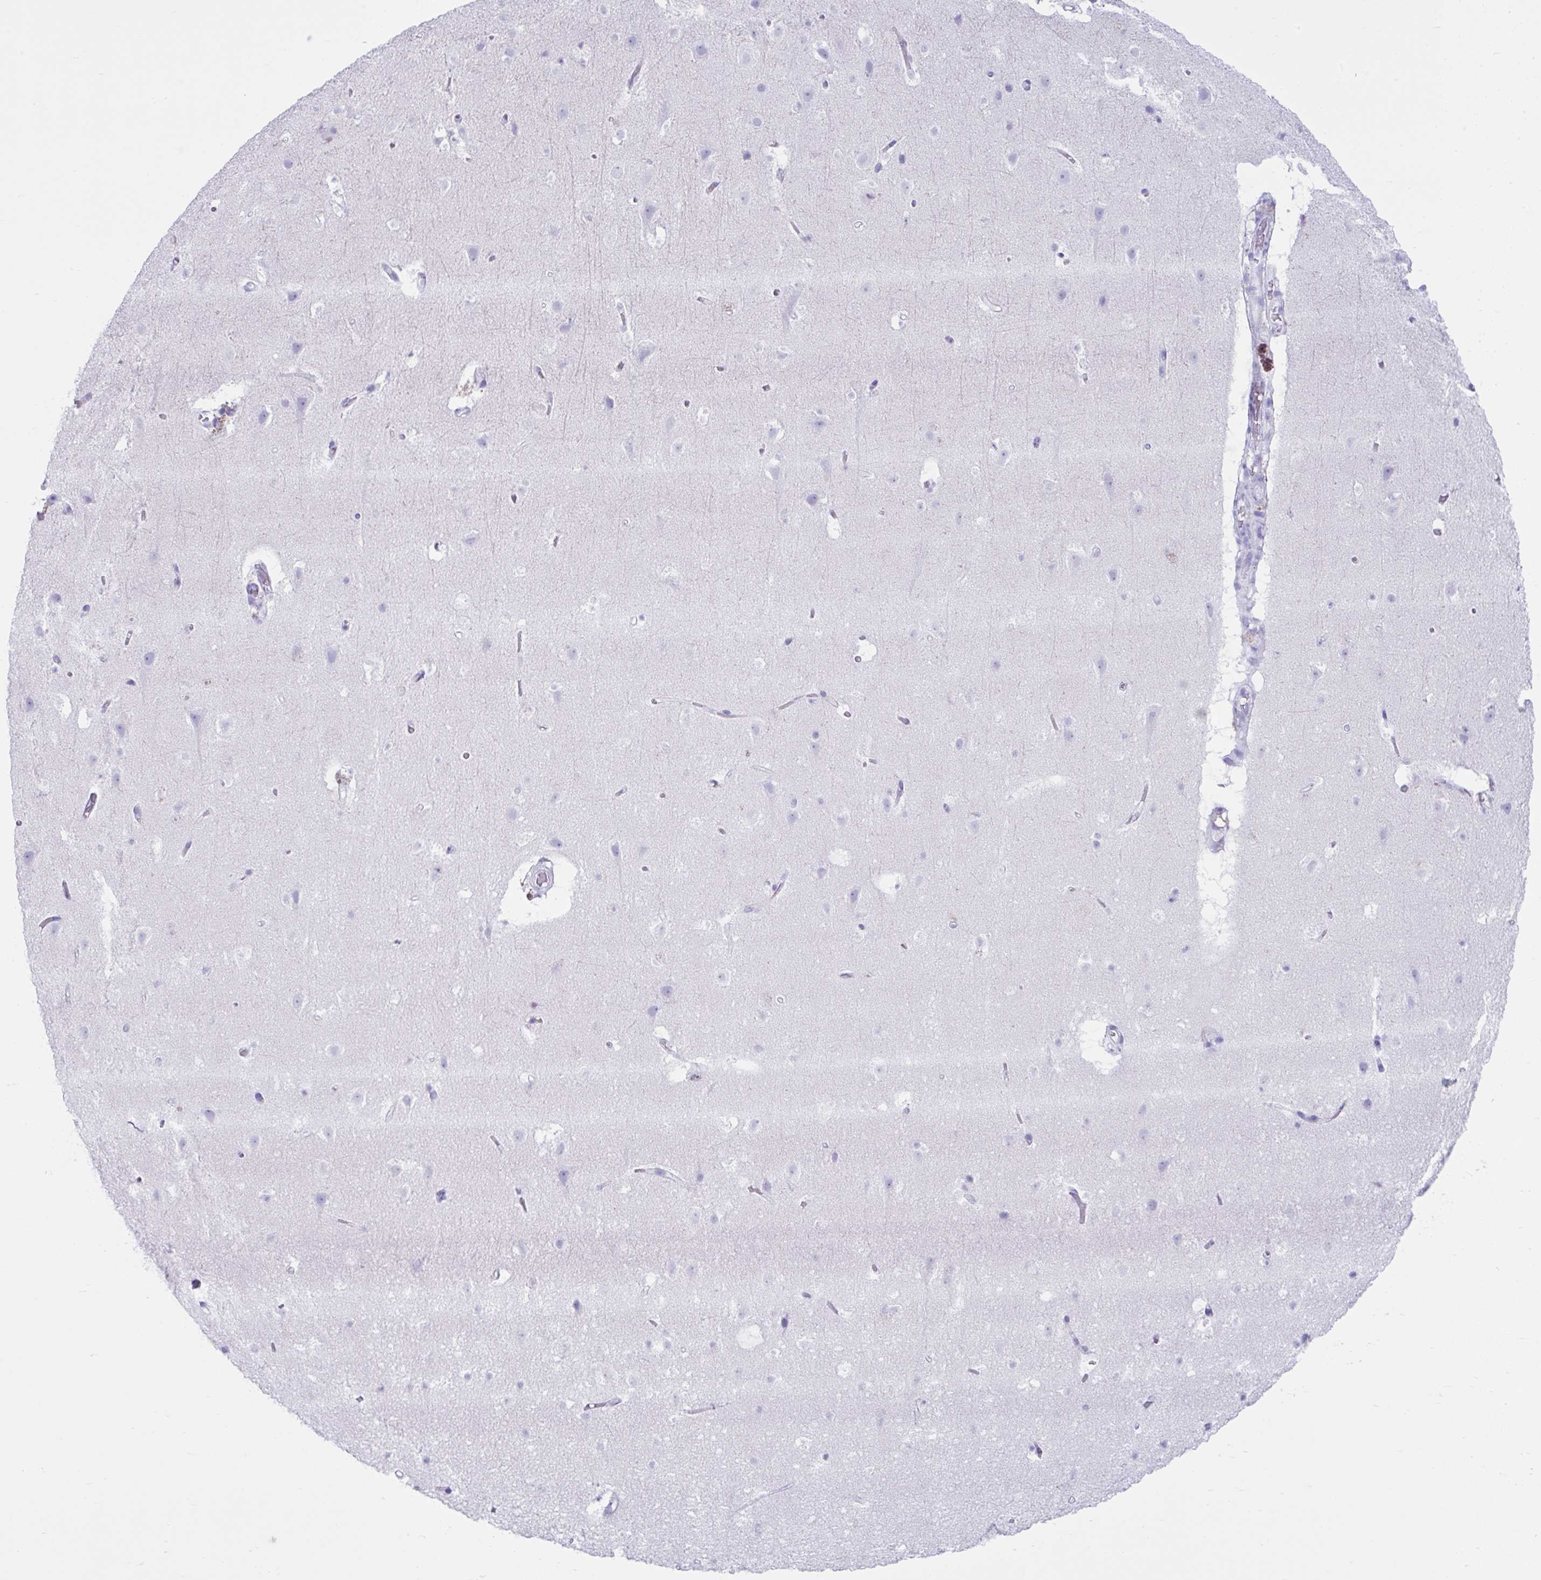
{"staining": {"intensity": "negative", "quantity": "none", "location": "none"}, "tissue": "cerebral cortex", "cell_type": "Endothelial cells", "image_type": "normal", "snomed": [{"axis": "morphology", "description": "Normal tissue, NOS"}, {"axis": "topography", "description": "Cerebral cortex"}], "caption": "IHC micrograph of unremarkable cerebral cortex: human cerebral cortex stained with DAB exhibits no significant protein expression in endothelial cells.", "gene": "PSCA", "patient": {"sex": "female", "age": 42}}